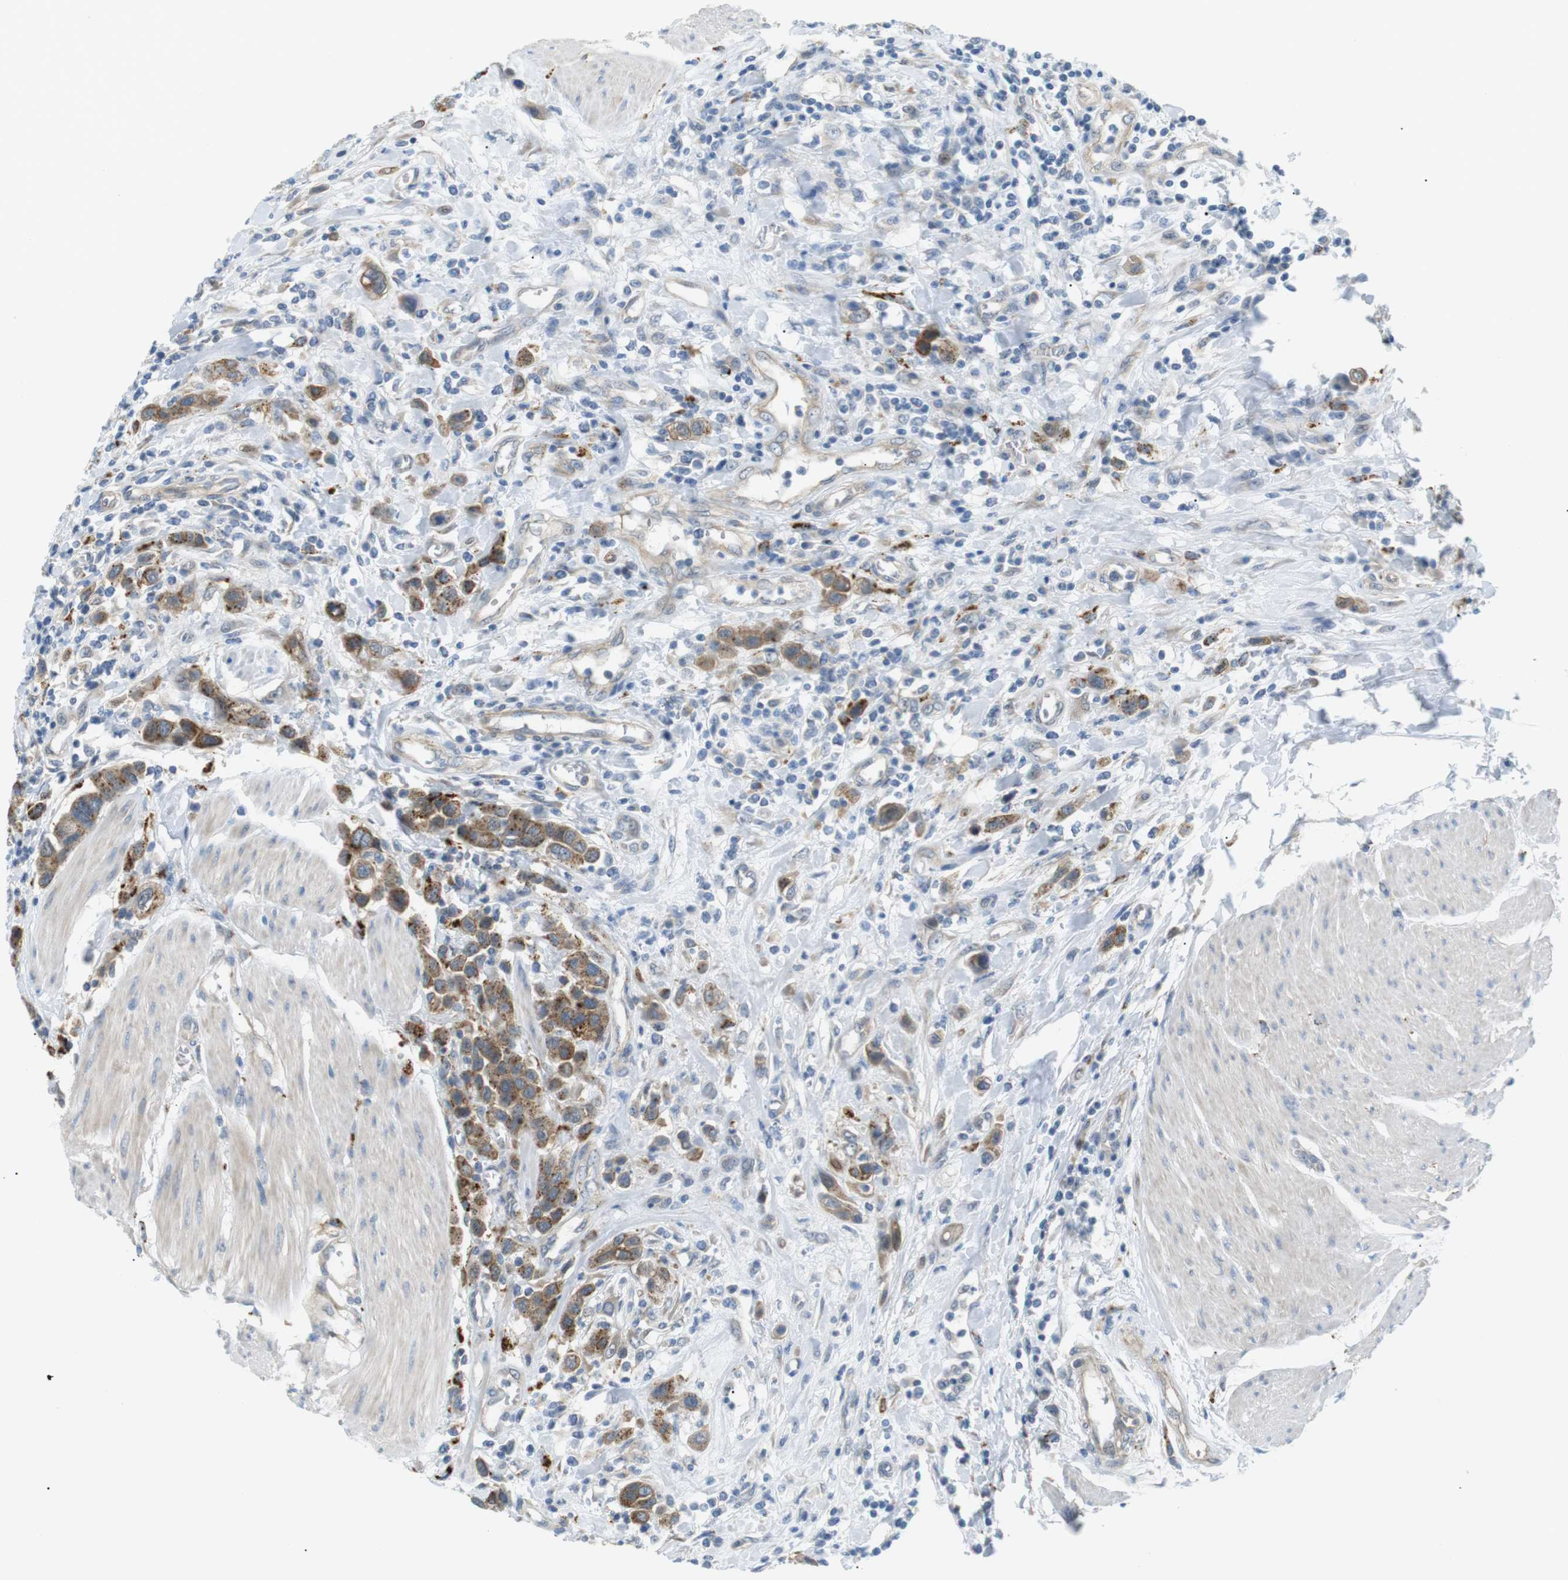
{"staining": {"intensity": "moderate", "quantity": "25%-75%", "location": "cytoplasmic/membranous"}, "tissue": "urothelial cancer", "cell_type": "Tumor cells", "image_type": "cancer", "snomed": [{"axis": "morphology", "description": "Urothelial carcinoma, High grade"}, {"axis": "topography", "description": "Urinary bladder"}], "caption": "Urothelial cancer was stained to show a protein in brown. There is medium levels of moderate cytoplasmic/membranous positivity in about 25%-75% of tumor cells.", "gene": "B4GALNT2", "patient": {"sex": "male", "age": 50}}